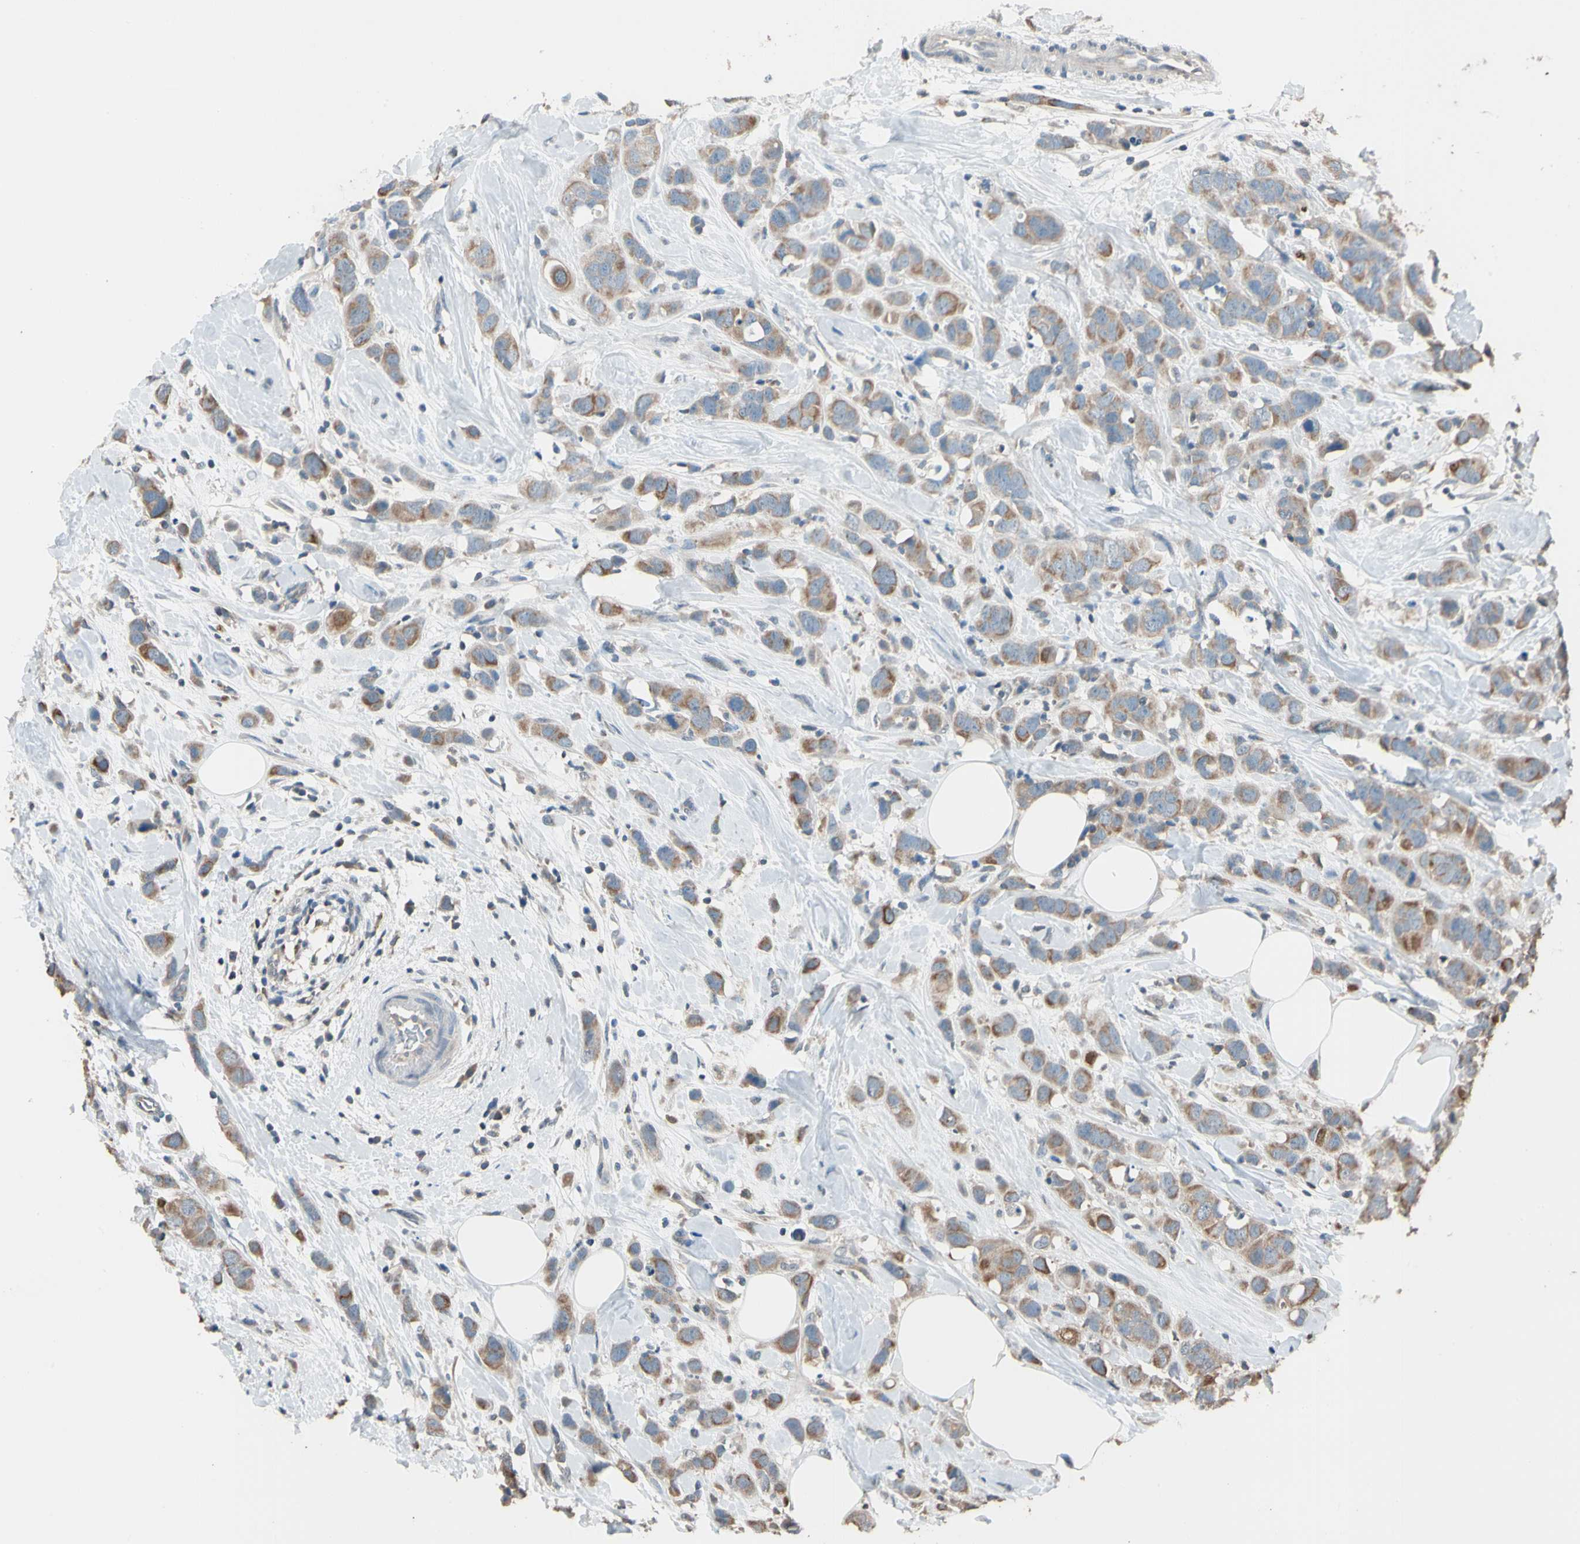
{"staining": {"intensity": "weak", "quantity": ">75%", "location": "cytoplasmic/membranous"}, "tissue": "breast cancer", "cell_type": "Tumor cells", "image_type": "cancer", "snomed": [{"axis": "morphology", "description": "Normal tissue, NOS"}, {"axis": "morphology", "description": "Duct carcinoma"}, {"axis": "topography", "description": "Breast"}], "caption": "Brown immunohistochemical staining in human breast cancer (infiltrating ductal carcinoma) demonstrates weak cytoplasmic/membranous expression in approximately >75% of tumor cells. Immunohistochemistry stains the protein of interest in brown and the nuclei are stained blue.", "gene": "MAP3K7", "patient": {"sex": "female", "age": 50}}